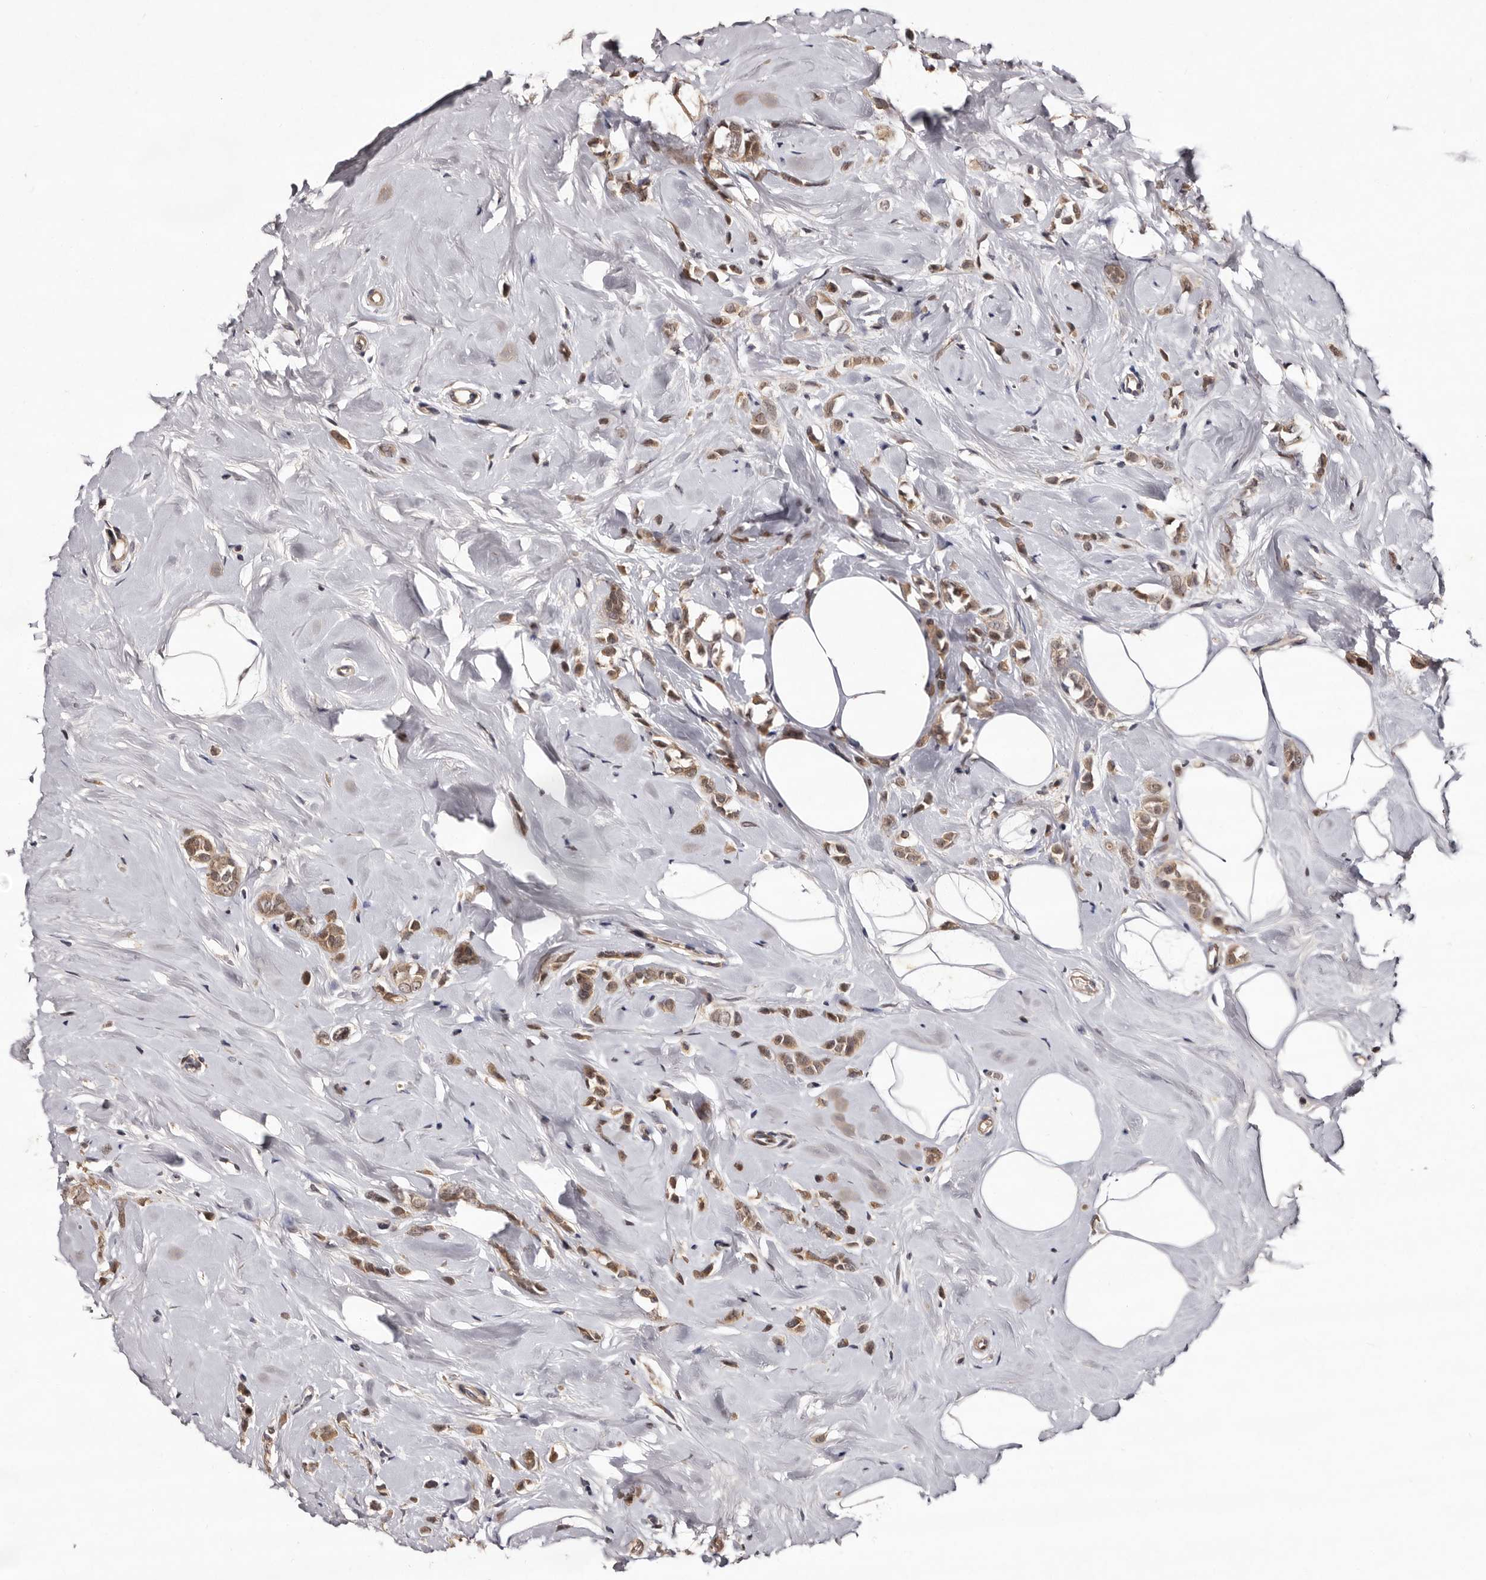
{"staining": {"intensity": "moderate", "quantity": ">75%", "location": "cytoplasmic/membranous"}, "tissue": "breast cancer", "cell_type": "Tumor cells", "image_type": "cancer", "snomed": [{"axis": "morphology", "description": "Lobular carcinoma"}, {"axis": "topography", "description": "Breast"}], "caption": "Breast cancer (lobular carcinoma) tissue exhibits moderate cytoplasmic/membranous expression in approximately >75% of tumor cells", "gene": "LANCL2", "patient": {"sex": "female", "age": 47}}